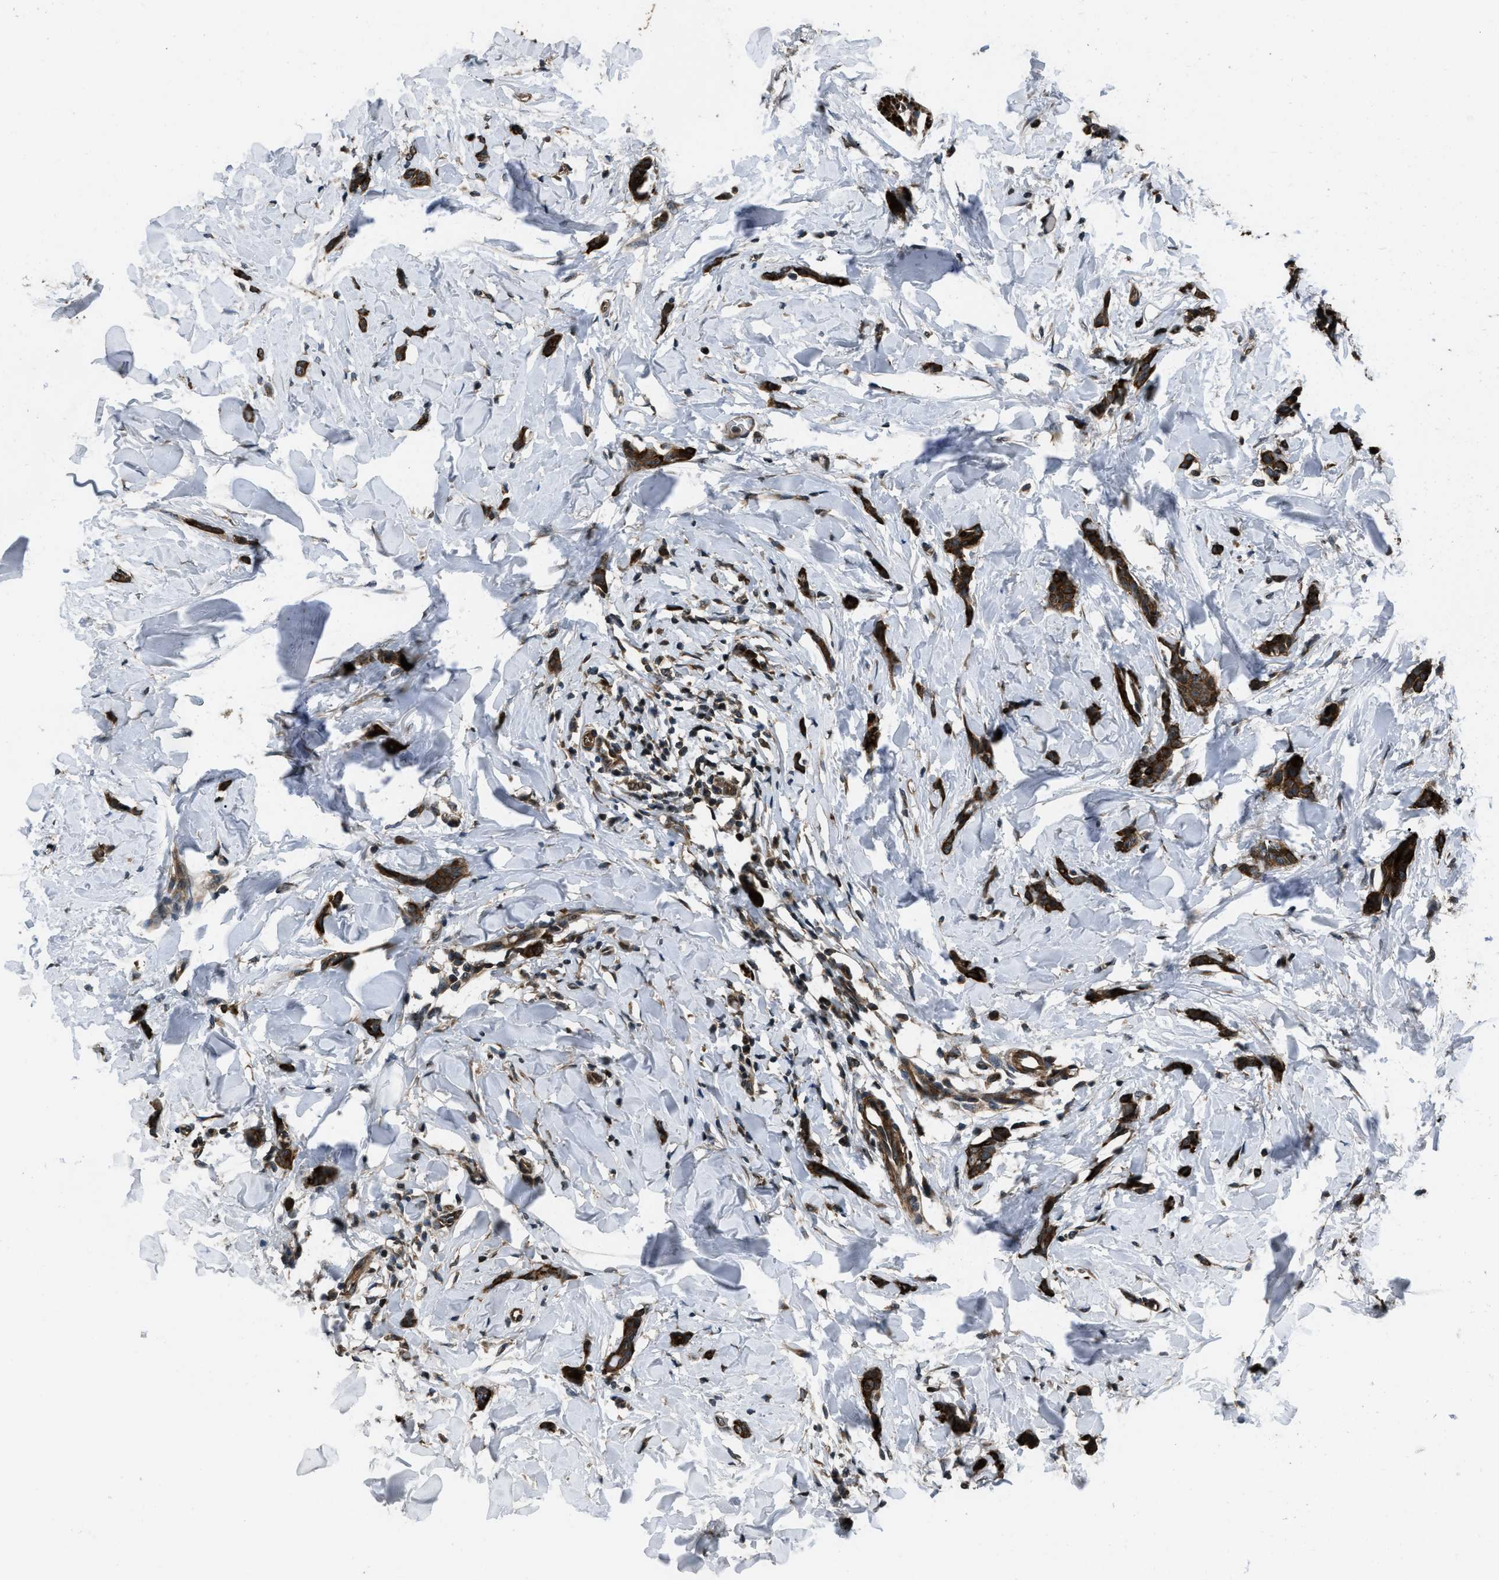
{"staining": {"intensity": "strong", "quantity": ">75%", "location": "cytoplasmic/membranous"}, "tissue": "breast cancer", "cell_type": "Tumor cells", "image_type": "cancer", "snomed": [{"axis": "morphology", "description": "Lobular carcinoma"}, {"axis": "topography", "description": "Skin"}, {"axis": "topography", "description": "Breast"}], "caption": "Strong cytoplasmic/membranous expression for a protein is identified in approximately >75% of tumor cells of breast cancer using immunohistochemistry (IHC).", "gene": "IRAK4", "patient": {"sex": "female", "age": 46}}